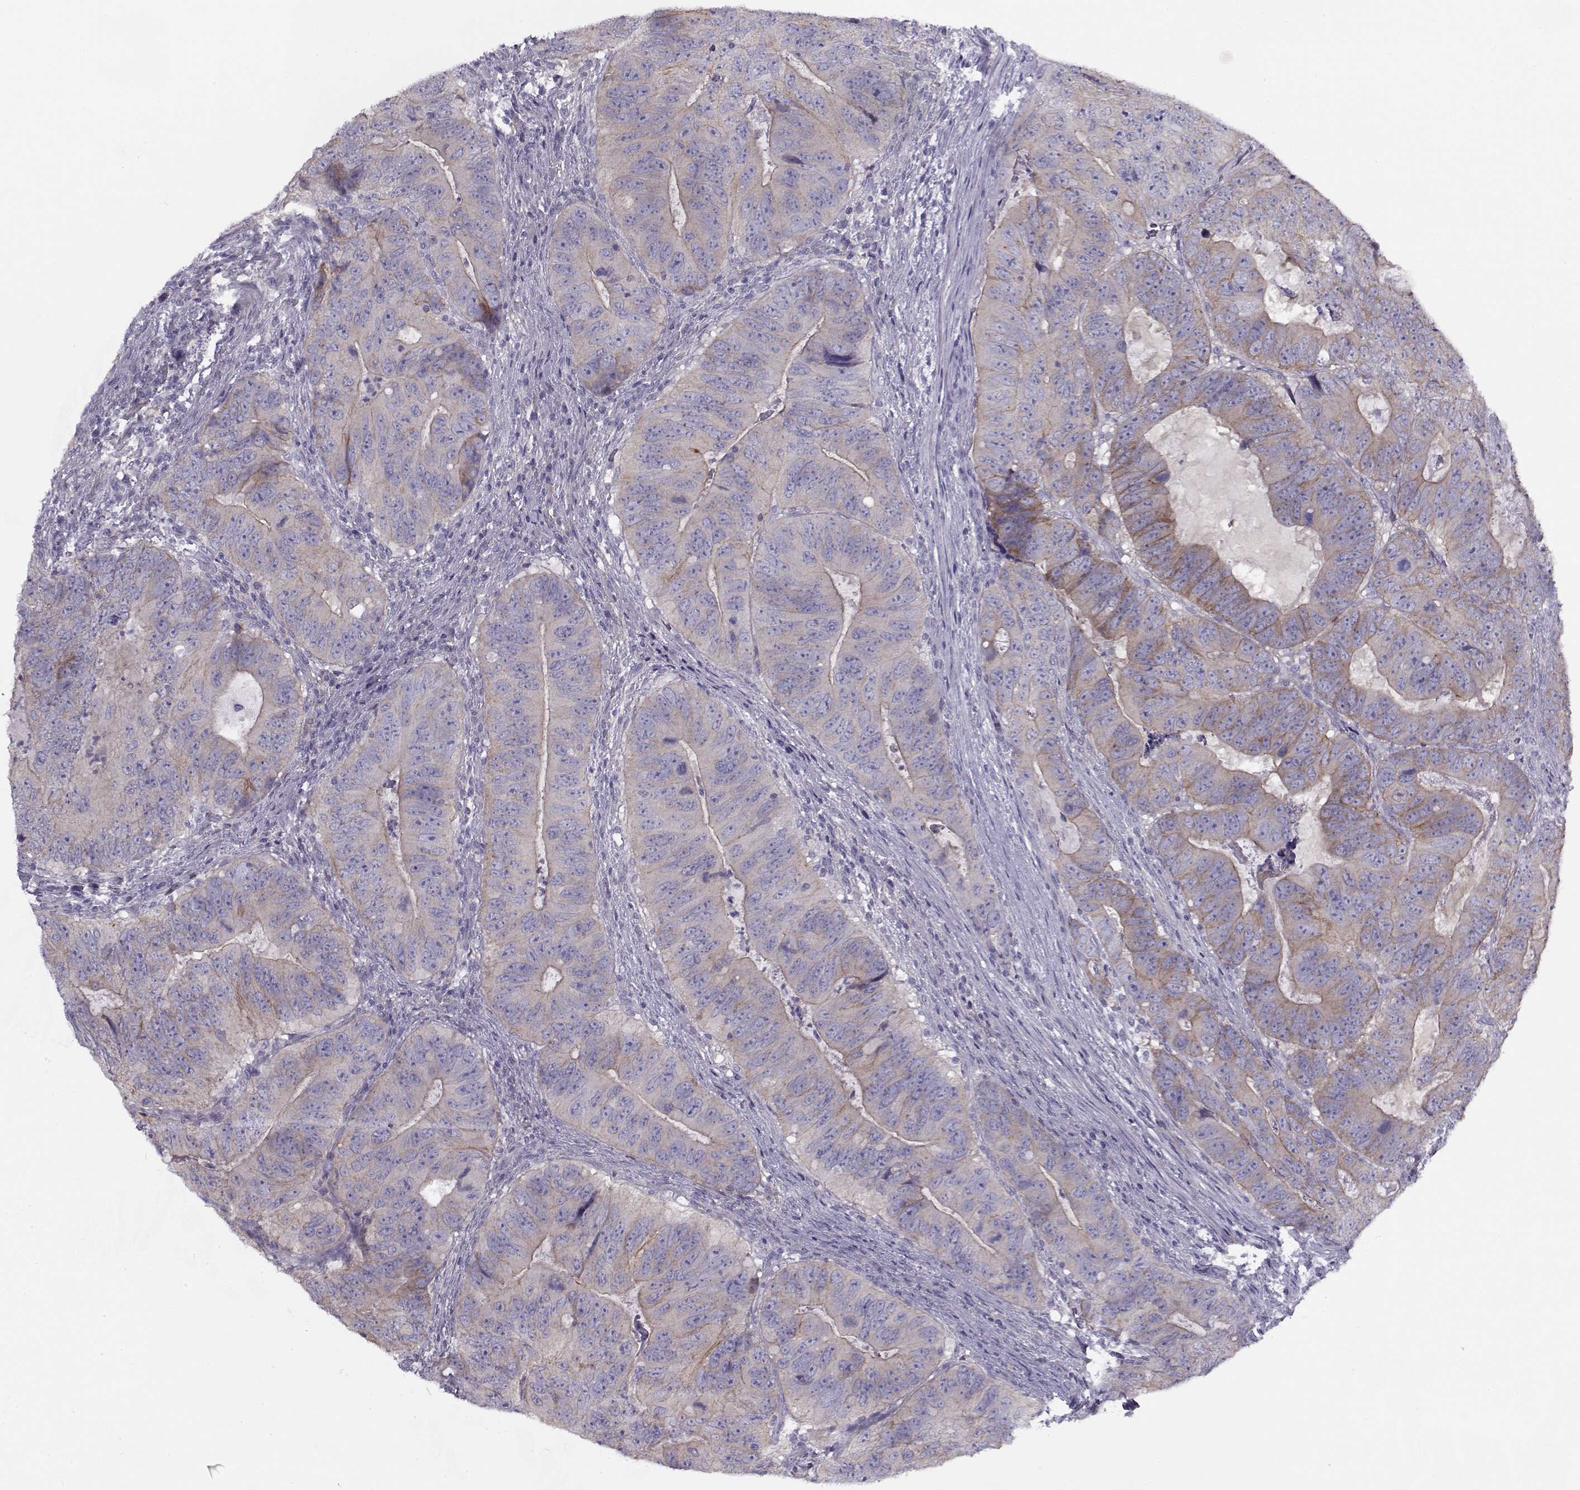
{"staining": {"intensity": "weak", "quantity": "<25%", "location": "cytoplasmic/membranous"}, "tissue": "colorectal cancer", "cell_type": "Tumor cells", "image_type": "cancer", "snomed": [{"axis": "morphology", "description": "Adenocarcinoma, NOS"}, {"axis": "topography", "description": "Colon"}], "caption": "The micrograph exhibits no staining of tumor cells in colorectal cancer (adenocarcinoma). (DAB immunohistochemistry, high magnification).", "gene": "PP2D1", "patient": {"sex": "male", "age": 79}}